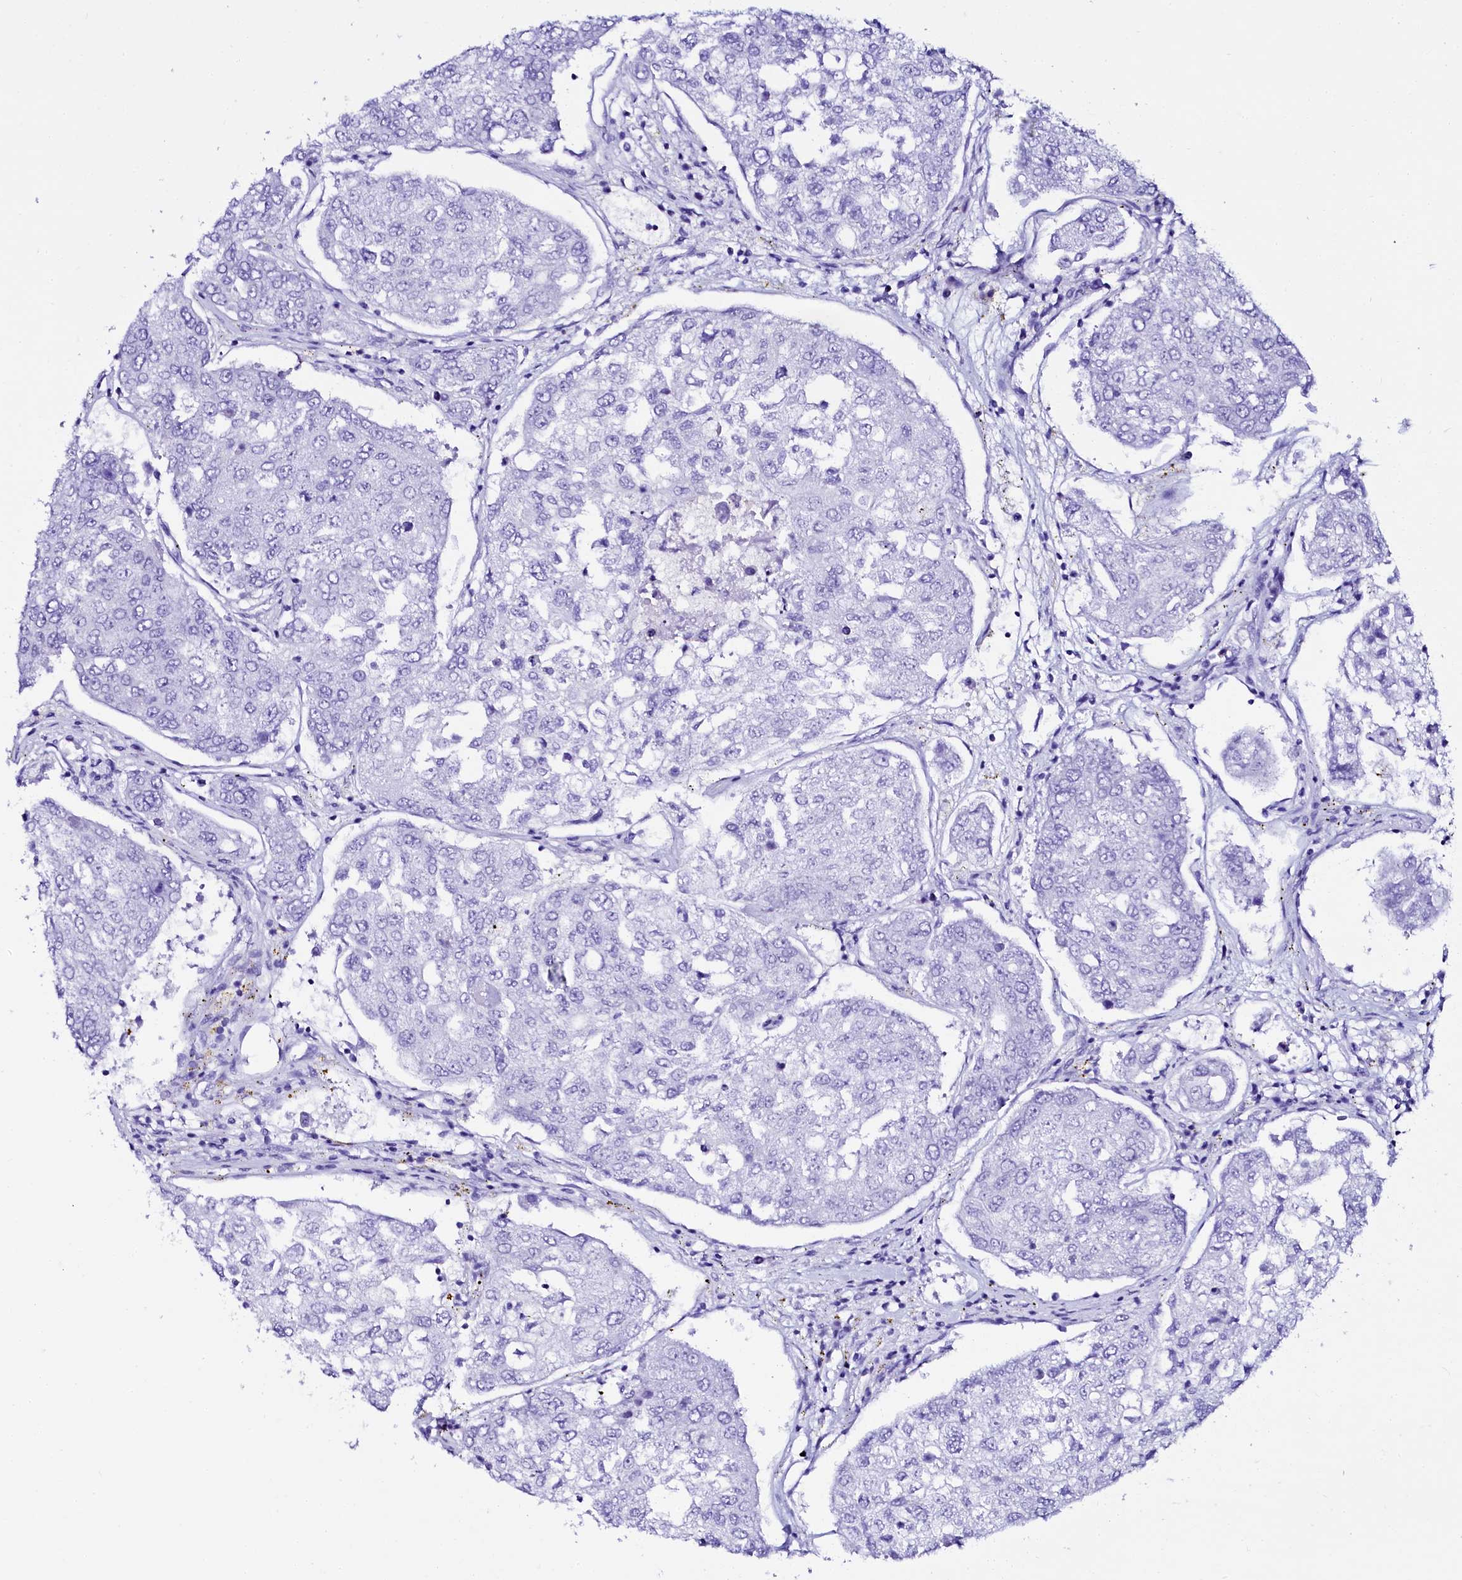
{"staining": {"intensity": "negative", "quantity": "none", "location": "none"}, "tissue": "urothelial cancer", "cell_type": "Tumor cells", "image_type": "cancer", "snomed": [{"axis": "morphology", "description": "Urothelial carcinoma, High grade"}, {"axis": "topography", "description": "Lymph node"}, {"axis": "topography", "description": "Urinary bladder"}], "caption": "This histopathology image is of urothelial carcinoma (high-grade) stained with immunohistochemistry (IHC) to label a protein in brown with the nuclei are counter-stained blue. There is no staining in tumor cells.", "gene": "SORD", "patient": {"sex": "male", "age": 51}}